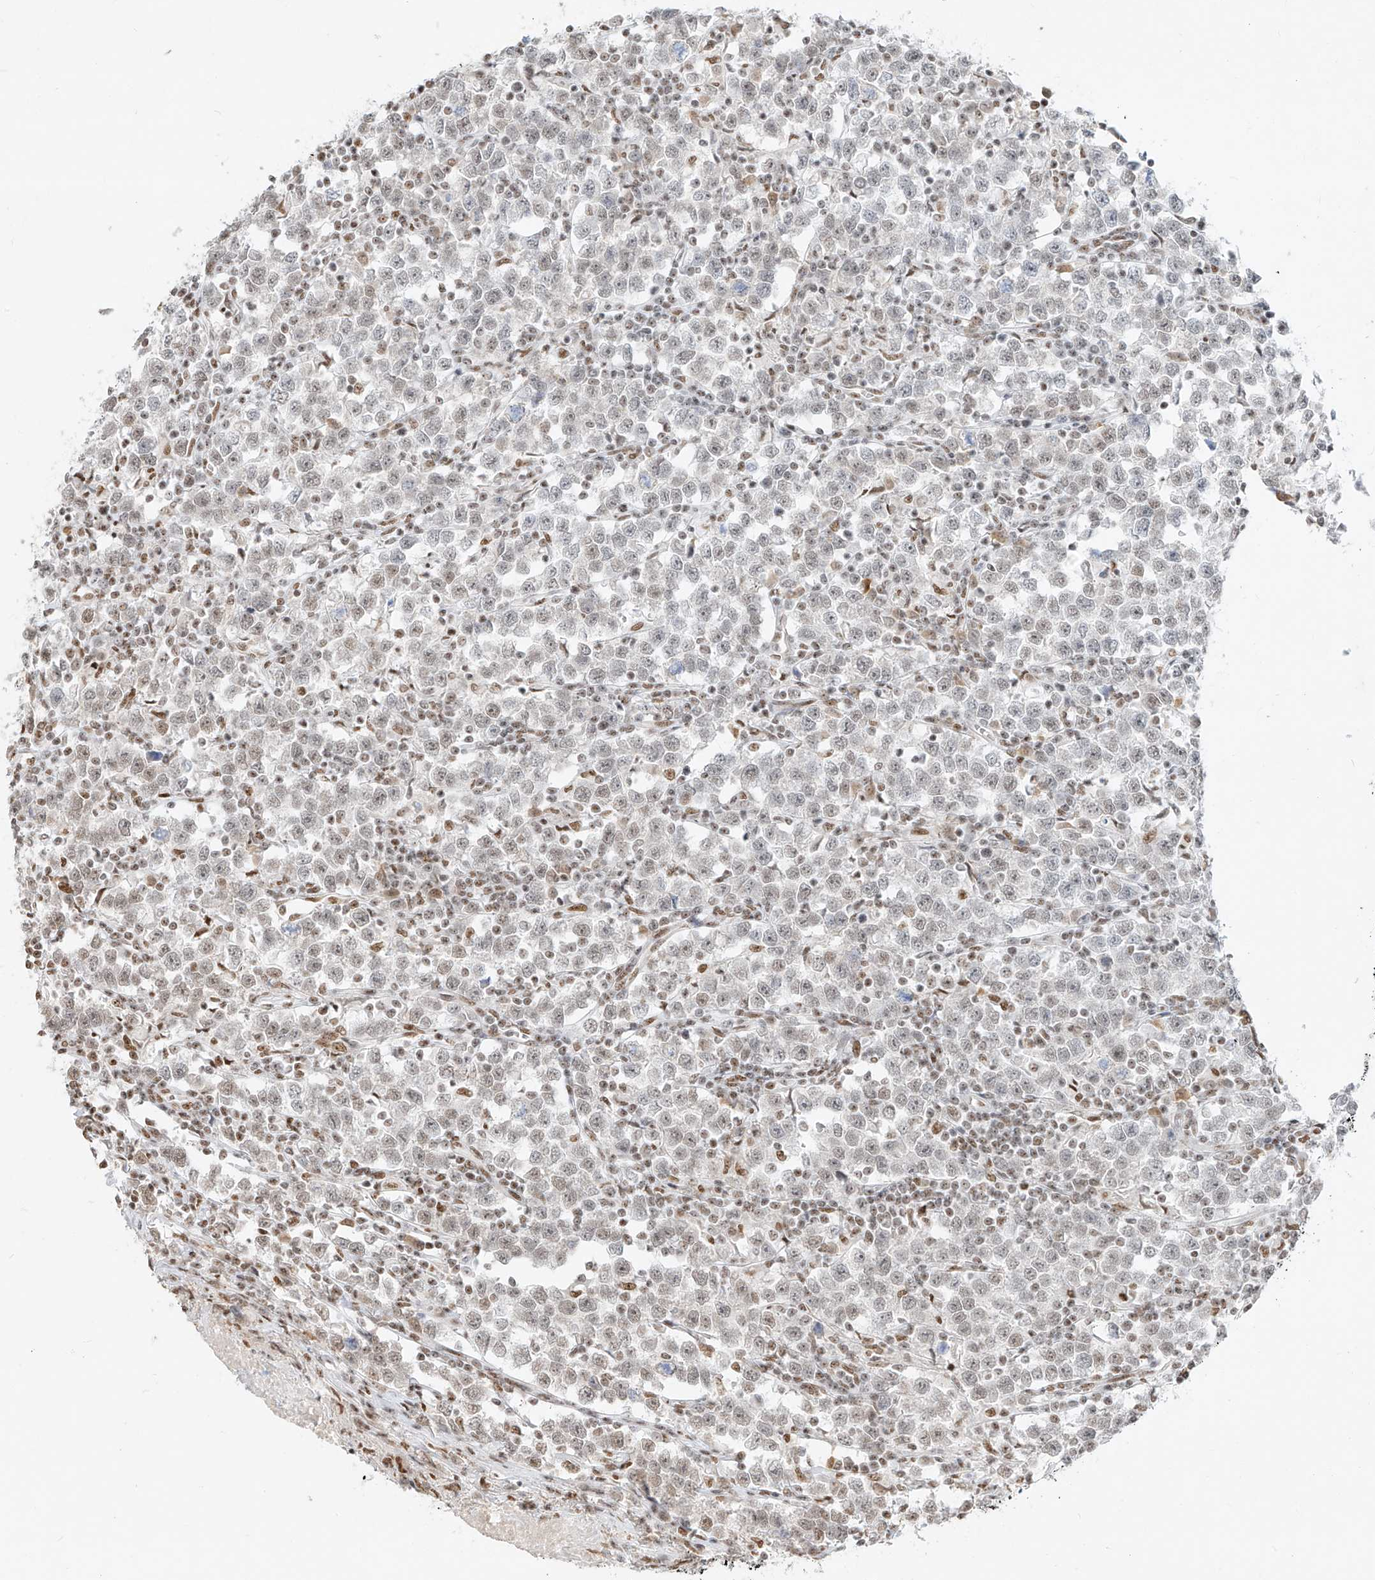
{"staining": {"intensity": "negative", "quantity": "none", "location": "none"}, "tissue": "testis cancer", "cell_type": "Tumor cells", "image_type": "cancer", "snomed": [{"axis": "morphology", "description": "Normal tissue, NOS"}, {"axis": "morphology", "description": "Seminoma, NOS"}, {"axis": "topography", "description": "Testis"}], "caption": "IHC image of neoplastic tissue: human testis cancer stained with DAB (3,3'-diaminobenzidine) exhibits no significant protein expression in tumor cells.", "gene": "NHSL1", "patient": {"sex": "male", "age": 43}}